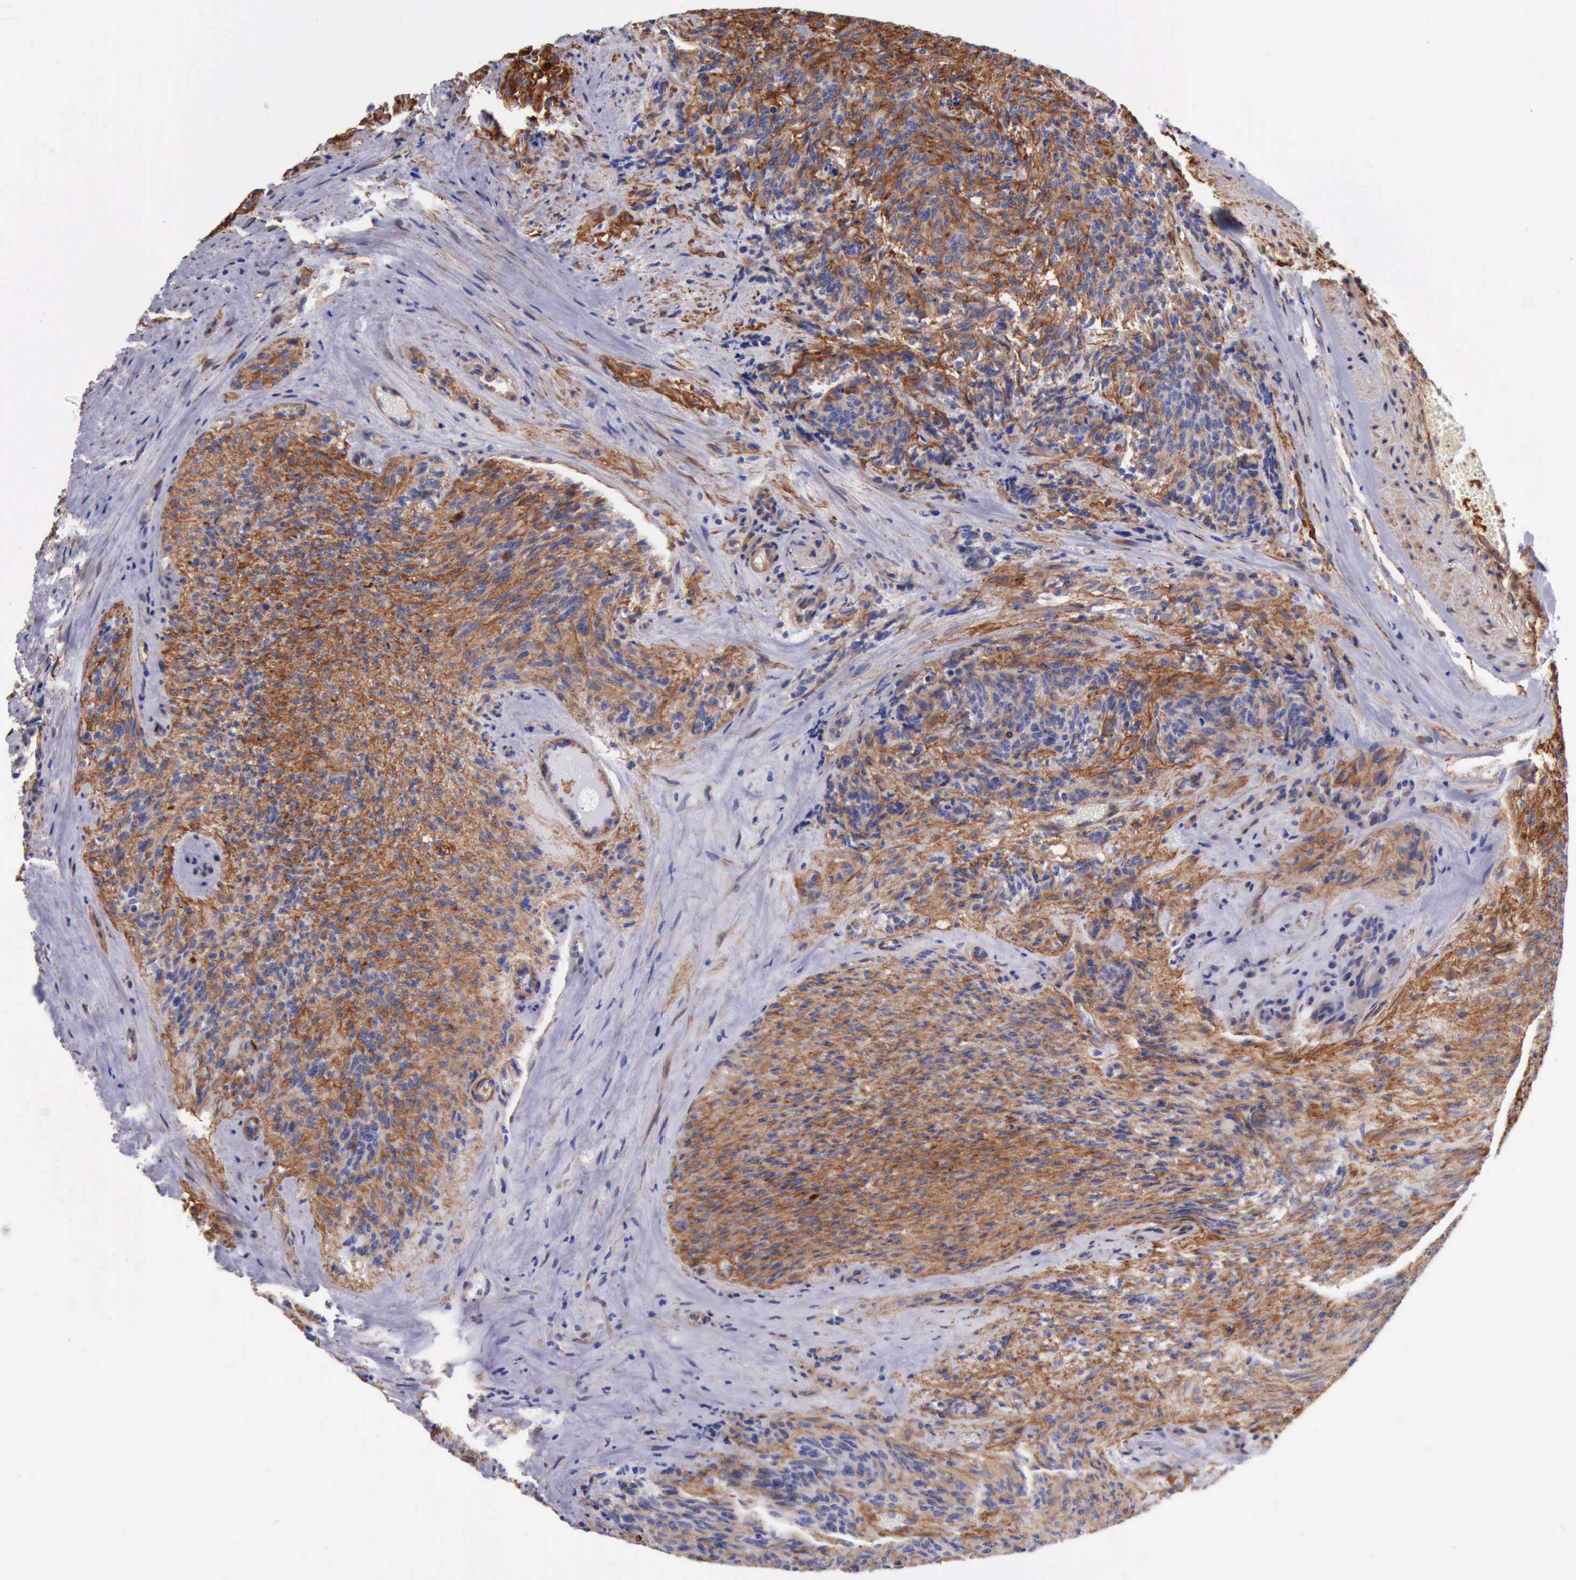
{"staining": {"intensity": "strong", "quantity": ">75%", "location": "cytoplasmic/membranous"}, "tissue": "glioma", "cell_type": "Tumor cells", "image_type": "cancer", "snomed": [{"axis": "morphology", "description": "Glioma, malignant, High grade"}, {"axis": "topography", "description": "Brain"}], "caption": "The micrograph reveals a brown stain indicating the presence of a protein in the cytoplasmic/membranous of tumor cells in glioma.", "gene": "FLNA", "patient": {"sex": "male", "age": 36}}